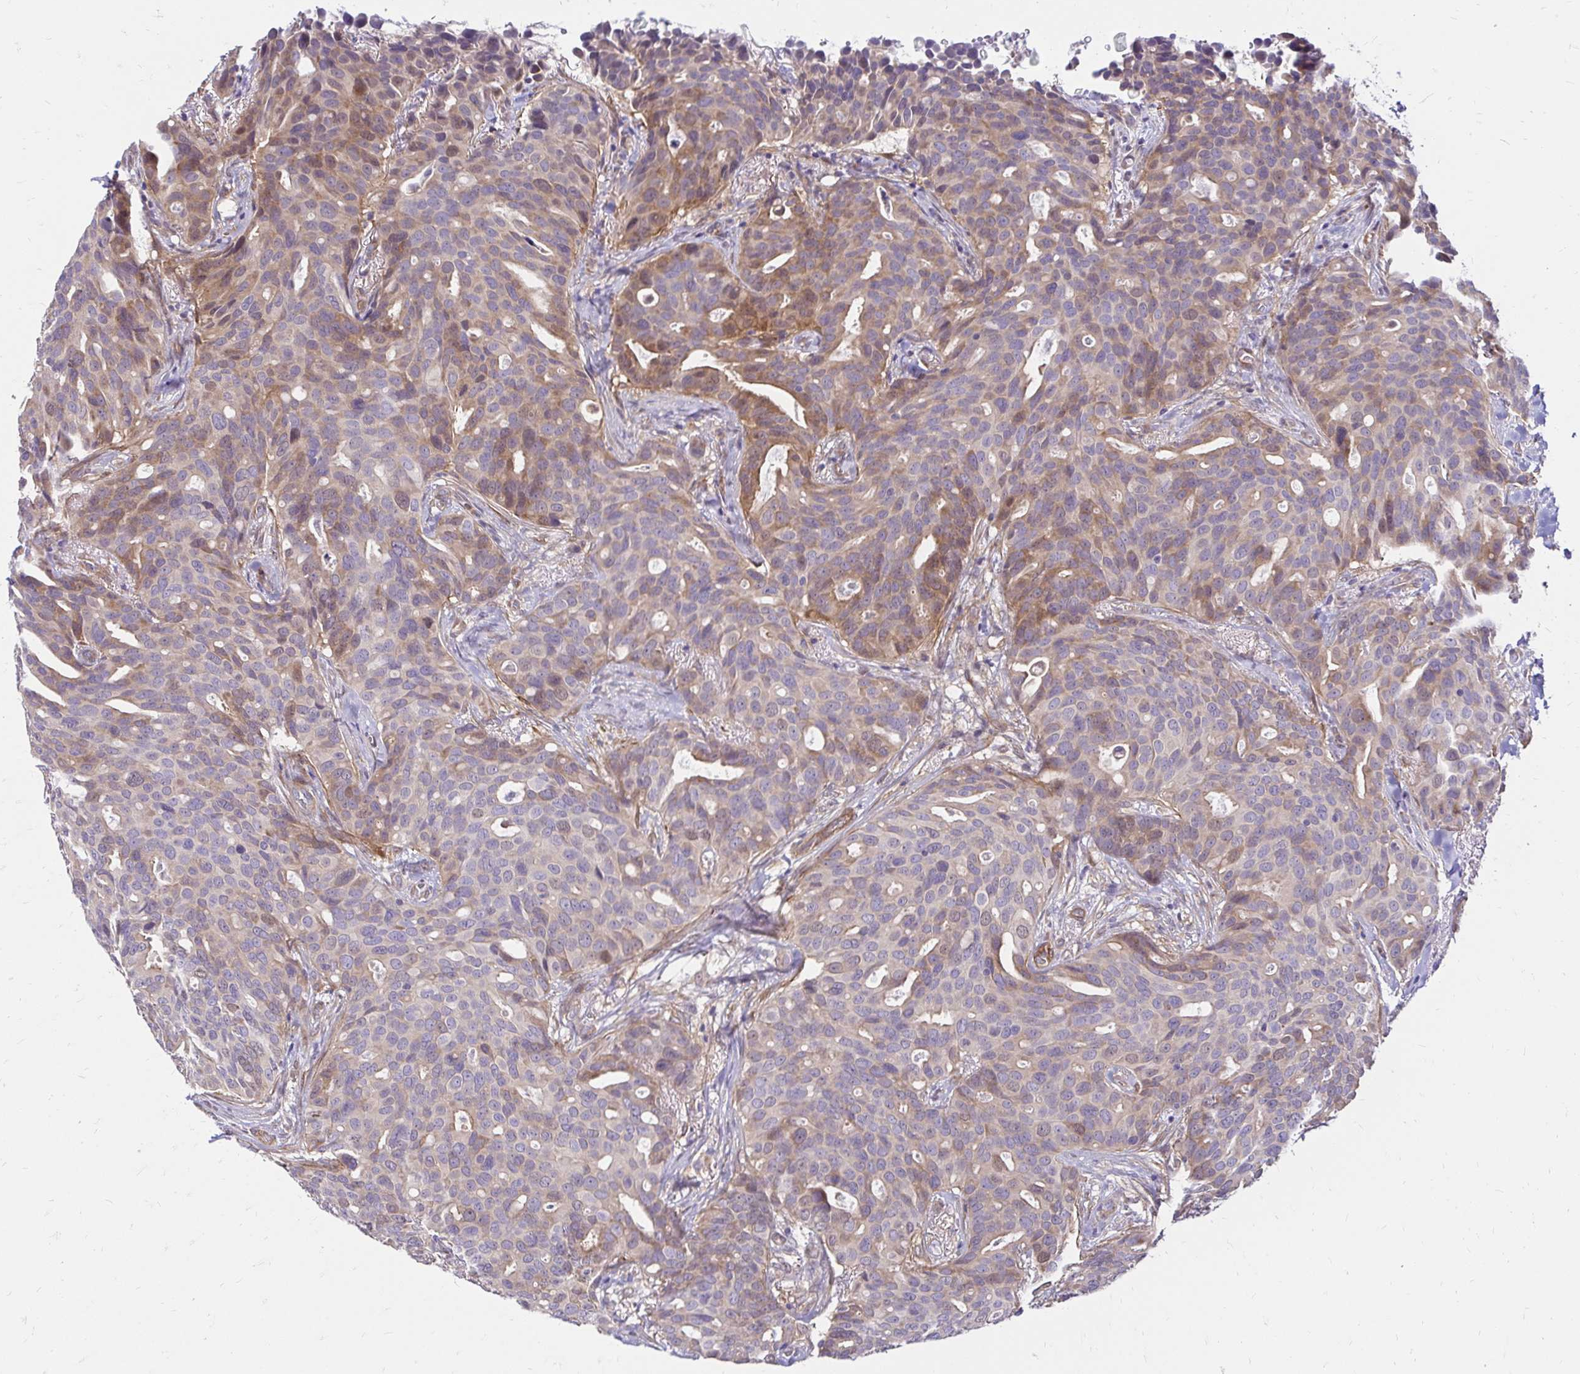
{"staining": {"intensity": "moderate", "quantity": "<25%", "location": "cytoplasmic/membranous"}, "tissue": "breast cancer", "cell_type": "Tumor cells", "image_type": "cancer", "snomed": [{"axis": "morphology", "description": "Duct carcinoma"}, {"axis": "topography", "description": "Breast"}], "caption": "Immunohistochemistry (IHC) image of human breast cancer (invasive ductal carcinoma) stained for a protein (brown), which shows low levels of moderate cytoplasmic/membranous expression in about <25% of tumor cells.", "gene": "YAP1", "patient": {"sex": "female", "age": 54}}